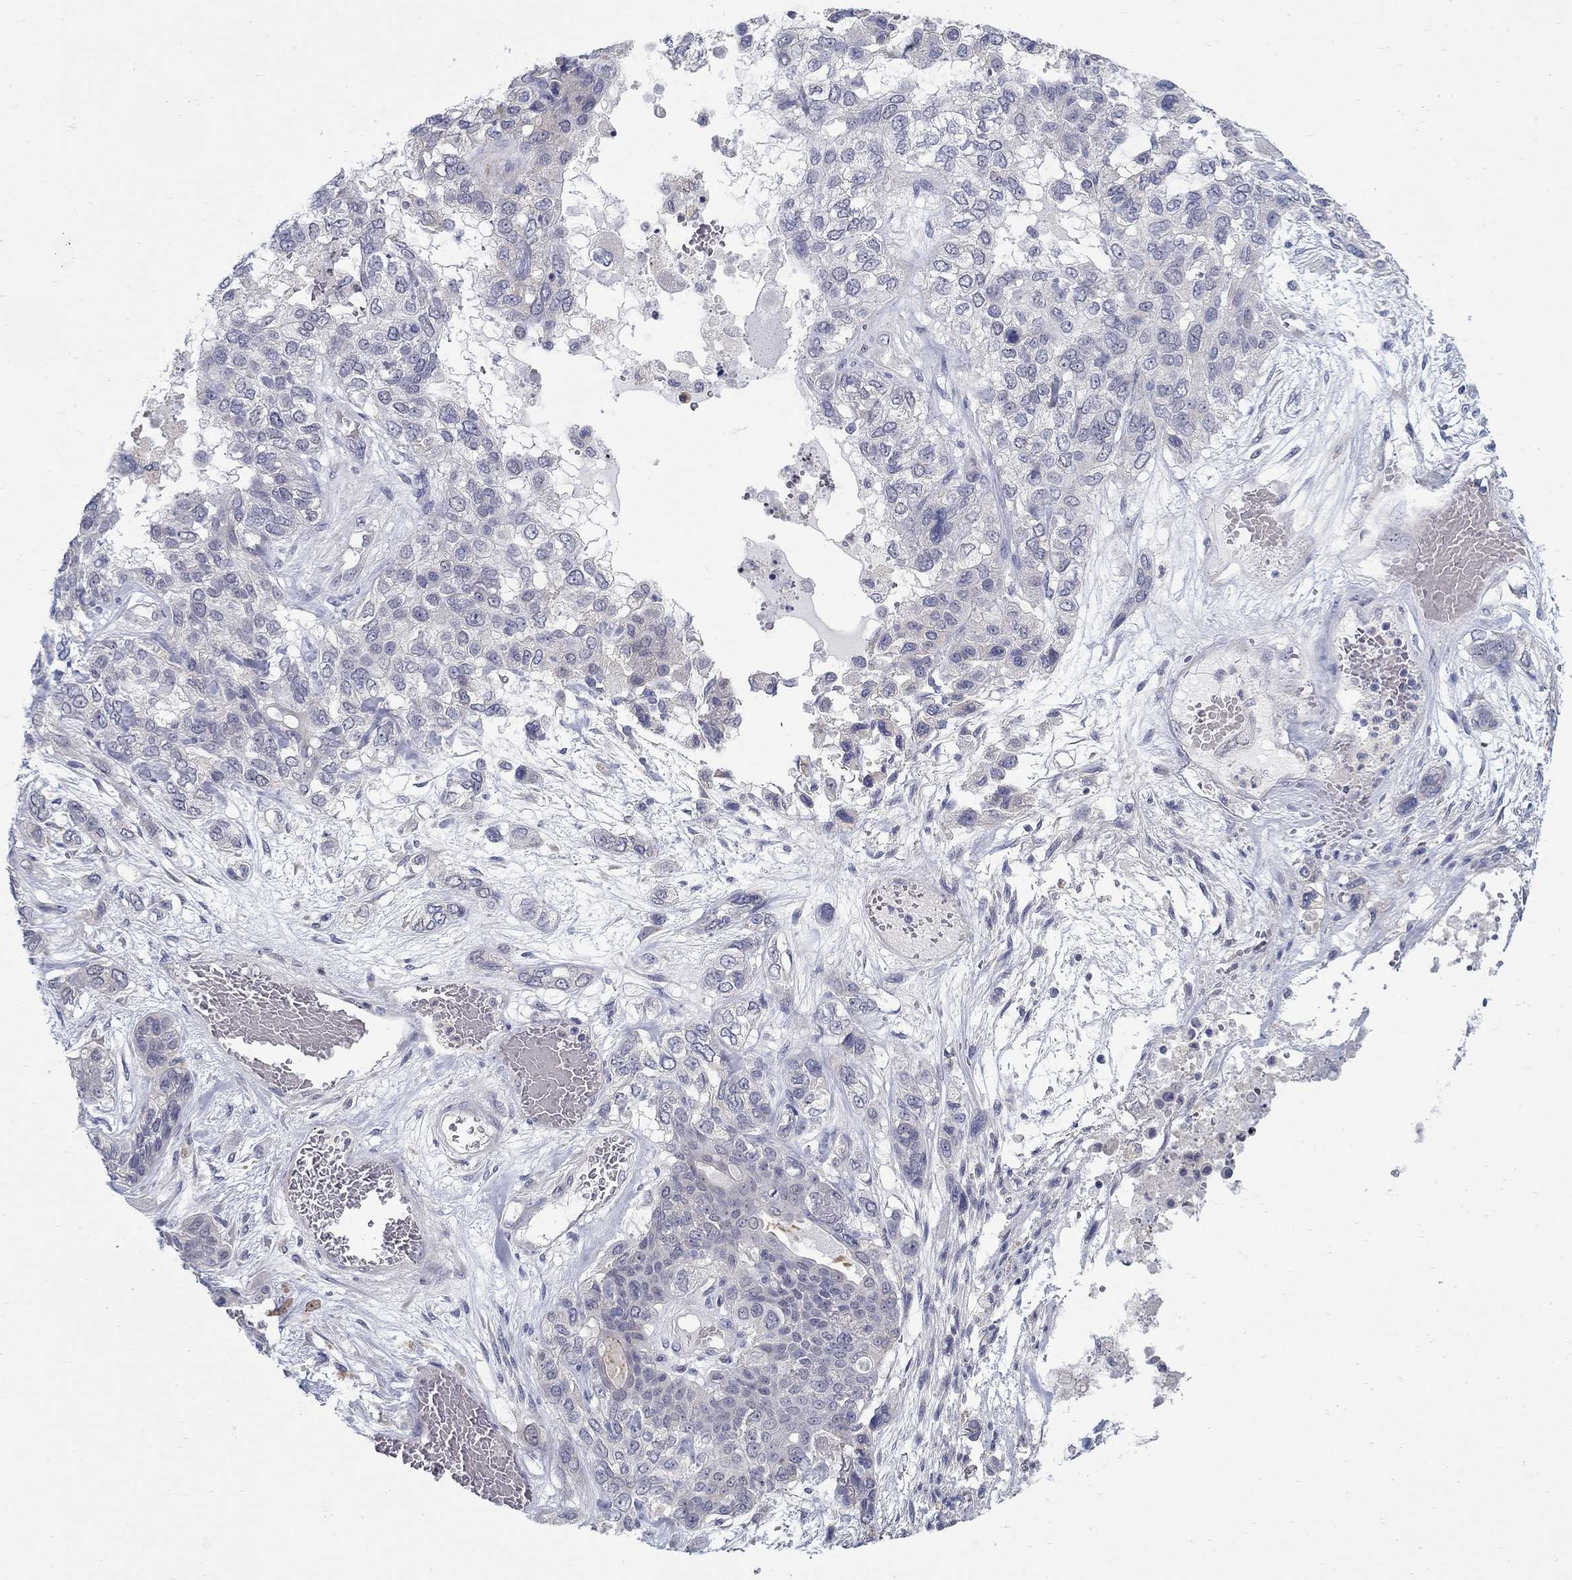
{"staining": {"intensity": "negative", "quantity": "none", "location": "none"}, "tissue": "lung cancer", "cell_type": "Tumor cells", "image_type": "cancer", "snomed": [{"axis": "morphology", "description": "Squamous cell carcinoma, NOS"}, {"axis": "topography", "description": "Lung"}], "caption": "A high-resolution micrograph shows immunohistochemistry staining of lung cancer, which exhibits no significant expression in tumor cells.", "gene": "ABCA4", "patient": {"sex": "female", "age": 70}}